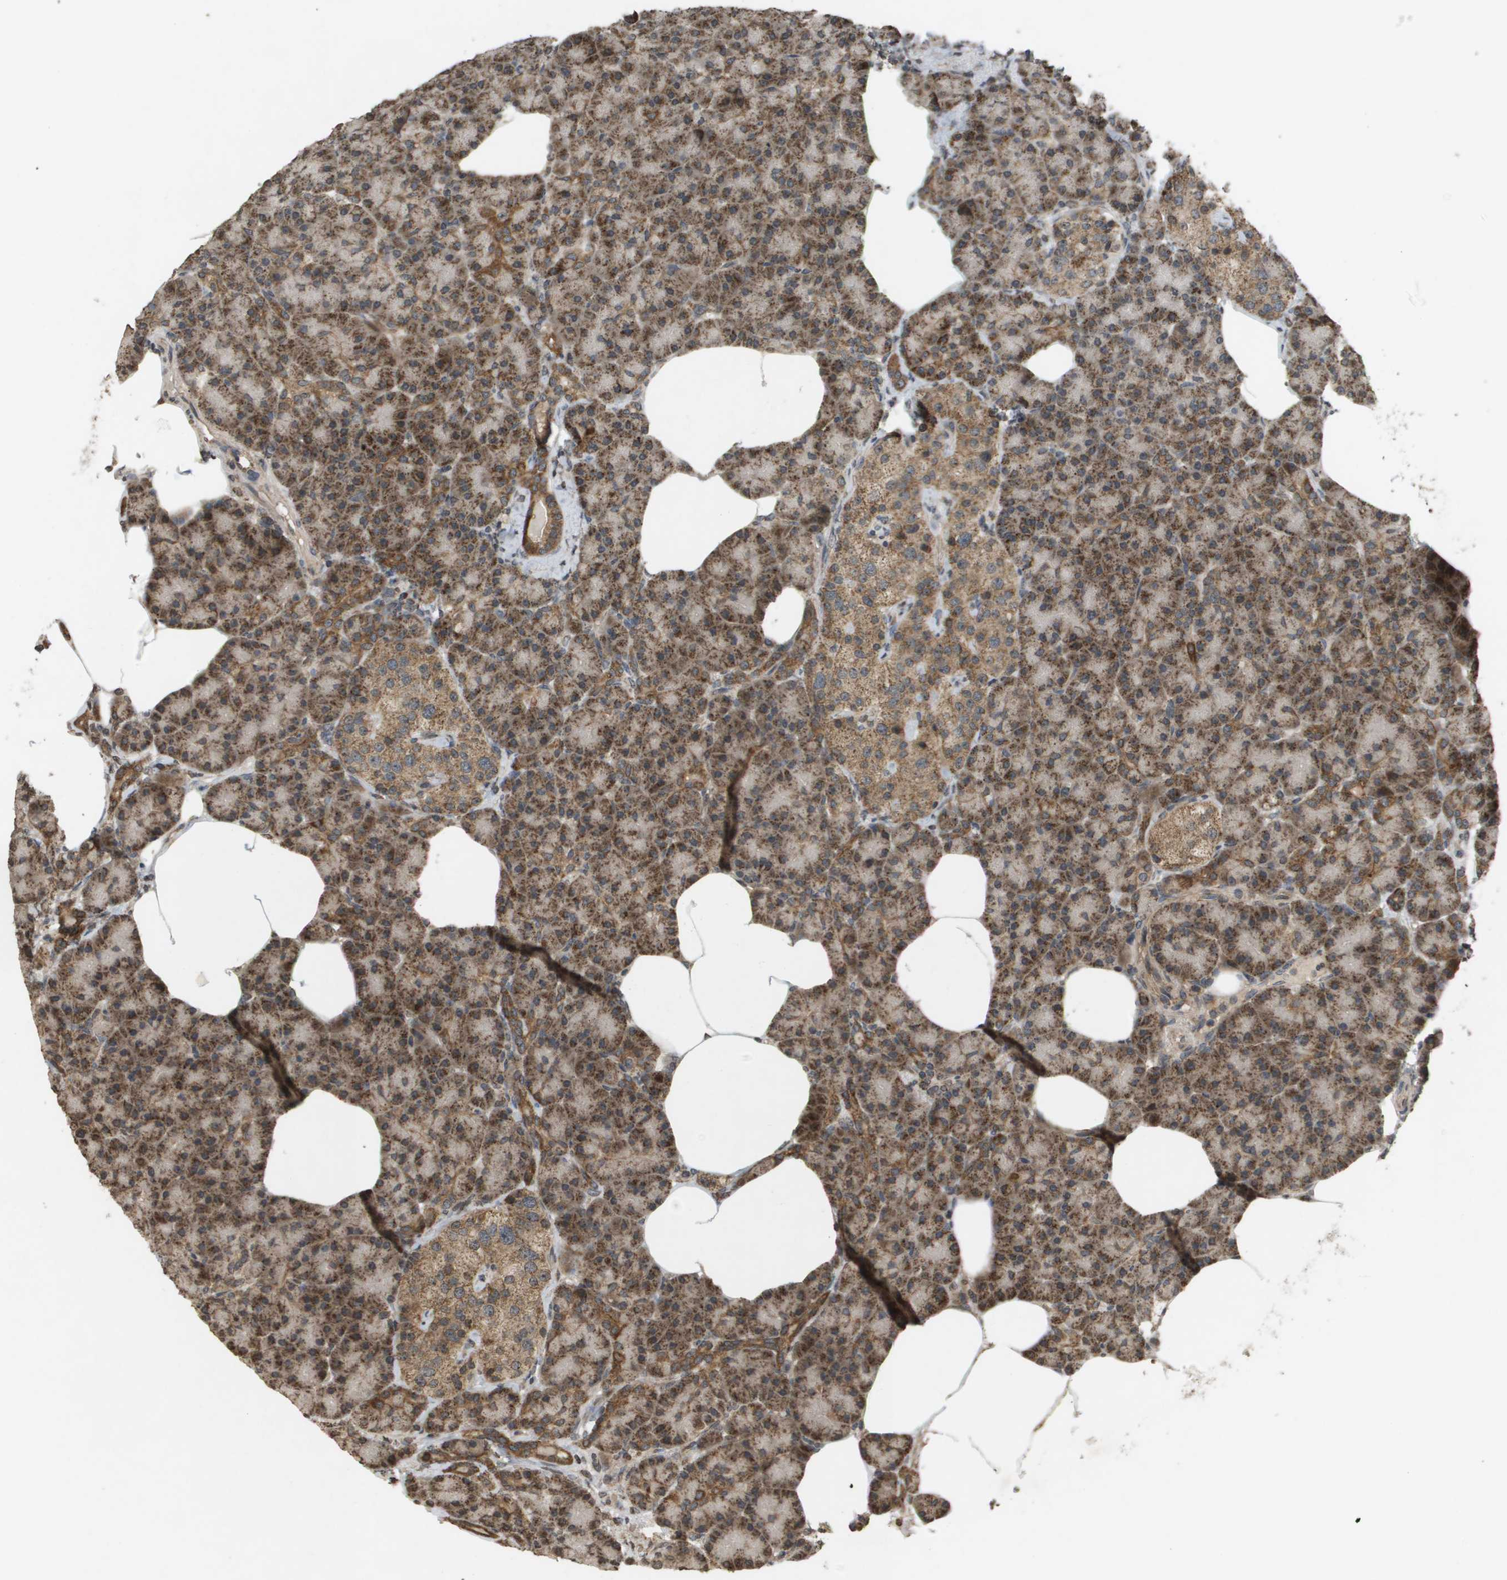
{"staining": {"intensity": "moderate", "quantity": ">75%", "location": "cytoplasmic/membranous"}, "tissue": "pancreas", "cell_type": "Exocrine glandular cells", "image_type": "normal", "snomed": [{"axis": "morphology", "description": "Normal tissue, NOS"}, {"axis": "topography", "description": "Pancreas"}], "caption": "Immunohistochemistry photomicrograph of unremarkable pancreas: pancreas stained using immunohistochemistry (IHC) exhibits medium levels of moderate protein expression localized specifically in the cytoplasmic/membranous of exocrine glandular cells, appearing as a cytoplasmic/membranous brown color.", "gene": "RAB21", "patient": {"sex": "female", "age": 70}}